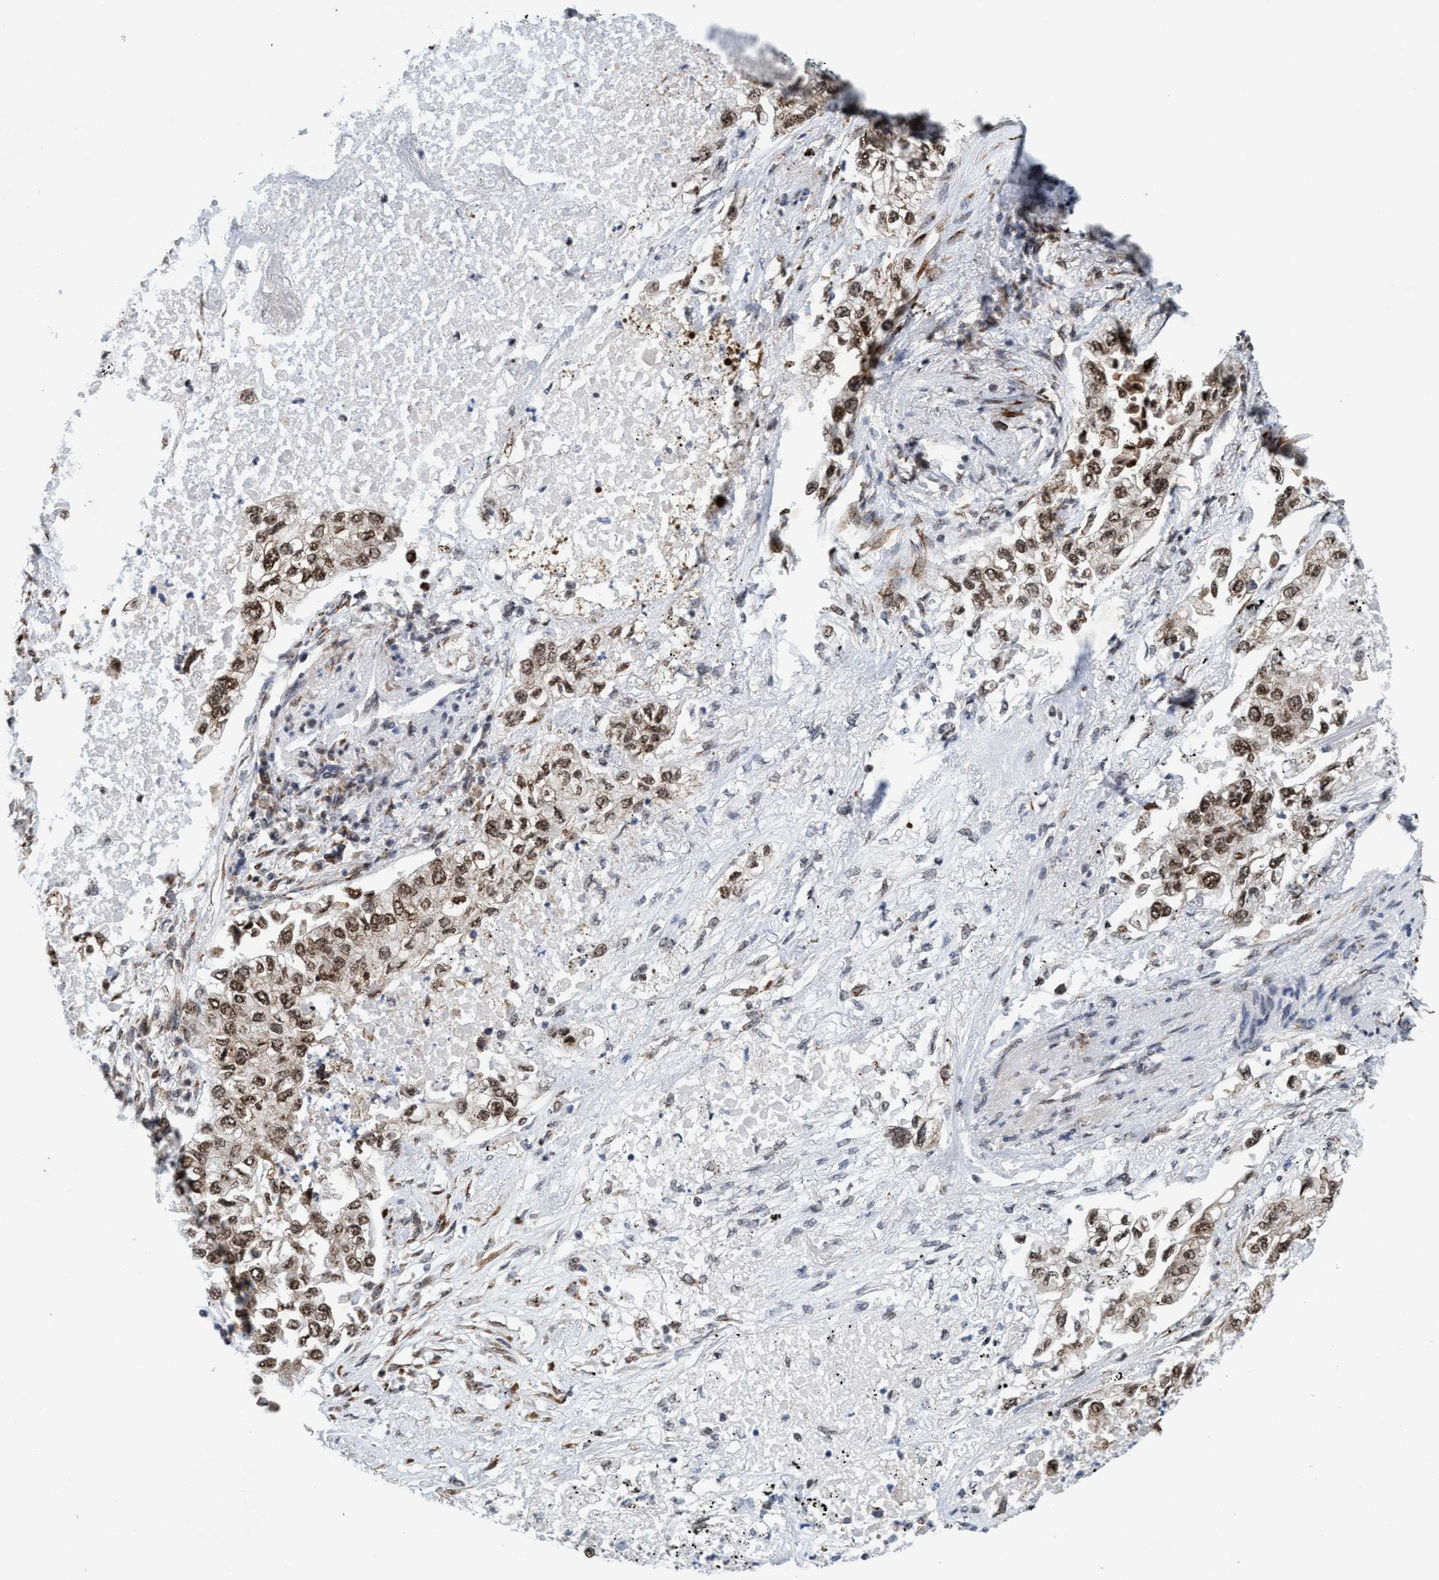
{"staining": {"intensity": "moderate", "quantity": ">75%", "location": "cytoplasmic/membranous,nuclear"}, "tissue": "lung cancer", "cell_type": "Tumor cells", "image_type": "cancer", "snomed": [{"axis": "morphology", "description": "Inflammation, NOS"}, {"axis": "morphology", "description": "Adenocarcinoma, NOS"}, {"axis": "topography", "description": "Lung"}], "caption": "Protein staining of adenocarcinoma (lung) tissue demonstrates moderate cytoplasmic/membranous and nuclear expression in approximately >75% of tumor cells.", "gene": "GLT6D1", "patient": {"sex": "male", "age": 63}}